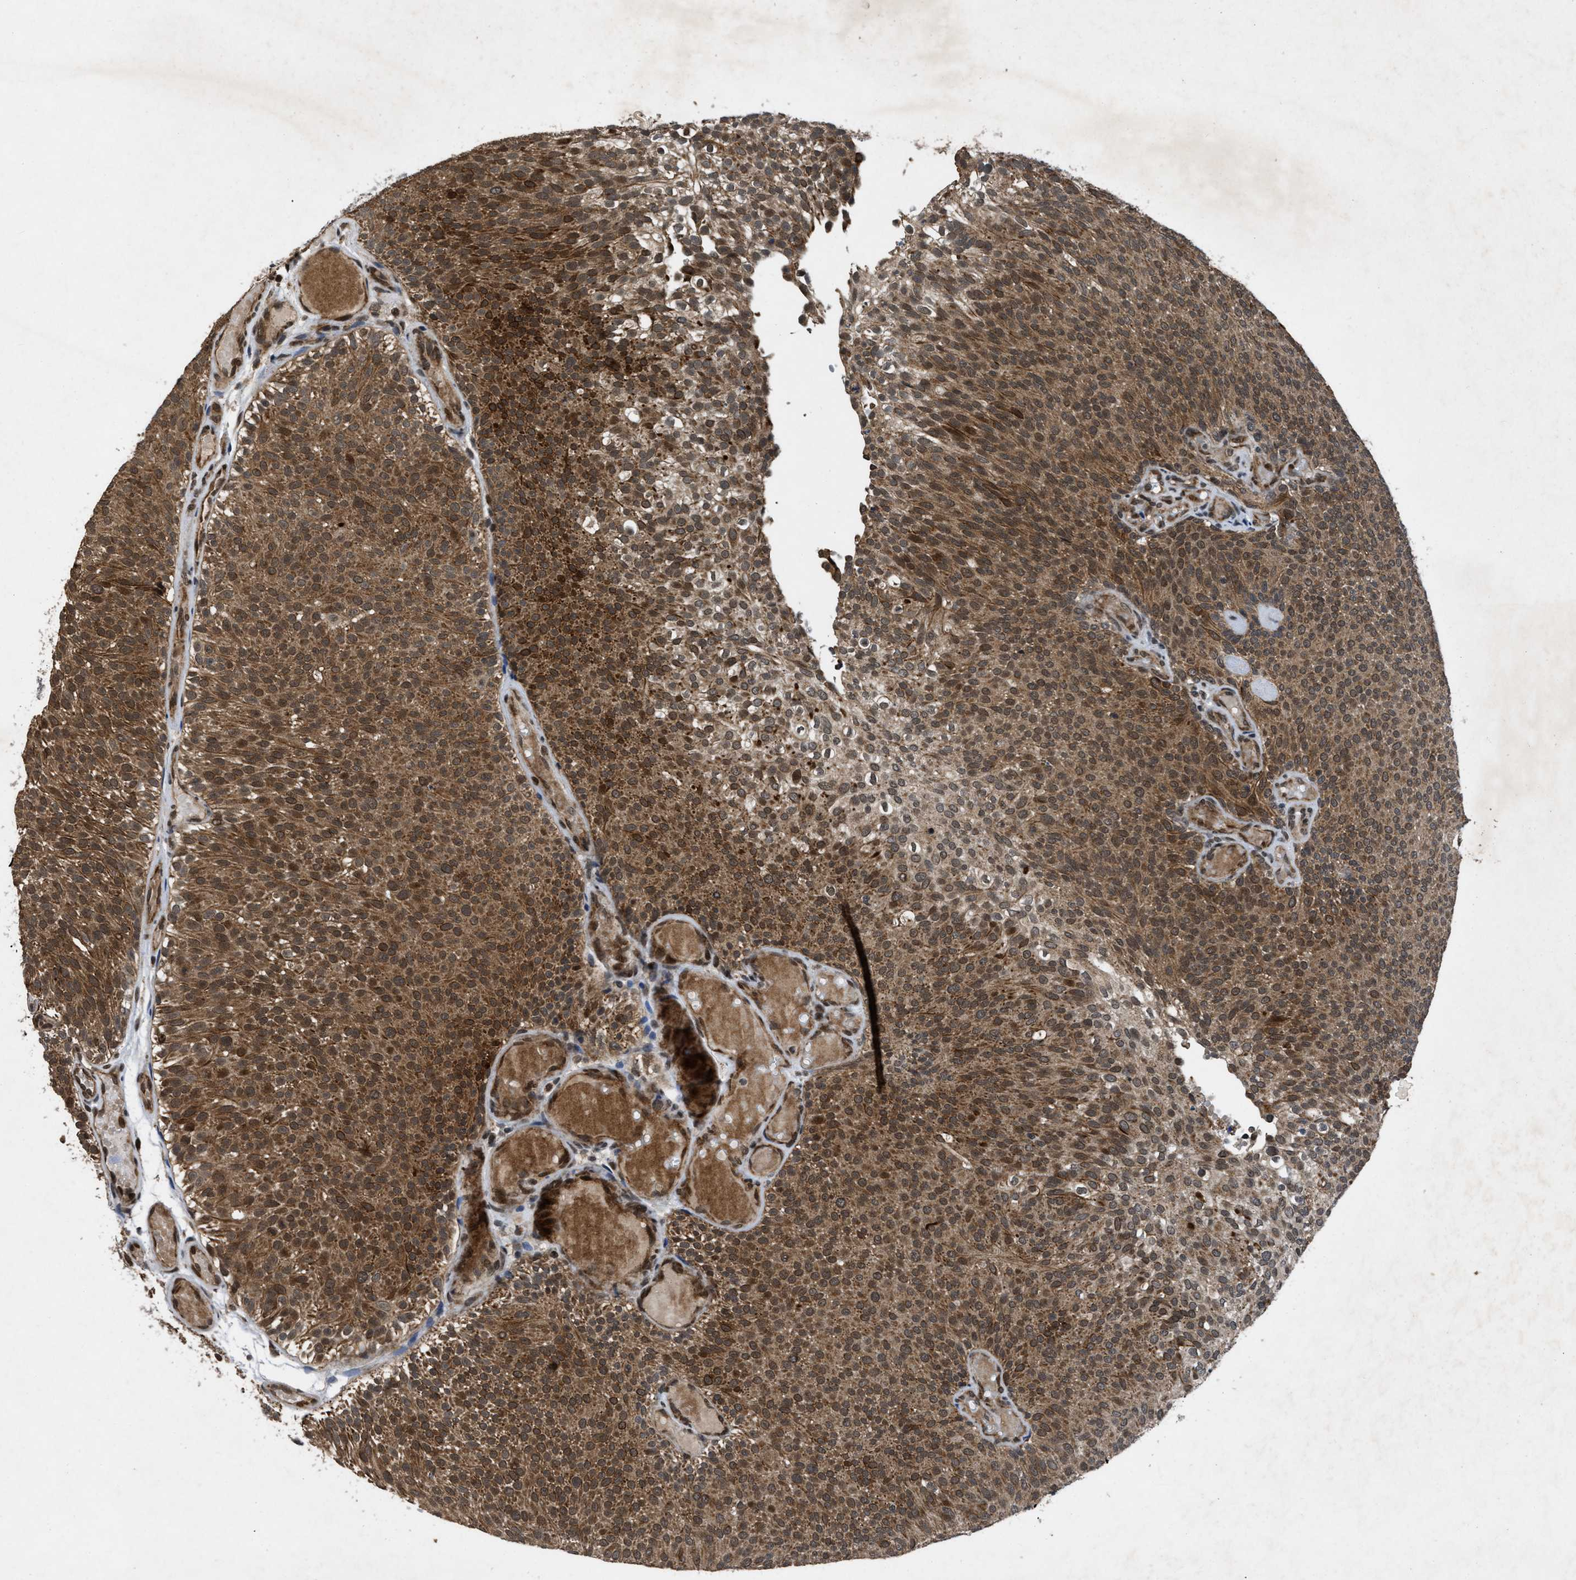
{"staining": {"intensity": "strong", "quantity": ">75%", "location": "cytoplasmic/membranous,nuclear"}, "tissue": "urothelial cancer", "cell_type": "Tumor cells", "image_type": "cancer", "snomed": [{"axis": "morphology", "description": "Urothelial carcinoma, Low grade"}, {"axis": "topography", "description": "Urinary bladder"}], "caption": "Immunohistochemistry of human urothelial cancer displays high levels of strong cytoplasmic/membranous and nuclear staining in about >75% of tumor cells.", "gene": "ZNHIT1", "patient": {"sex": "male", "age": 78}}